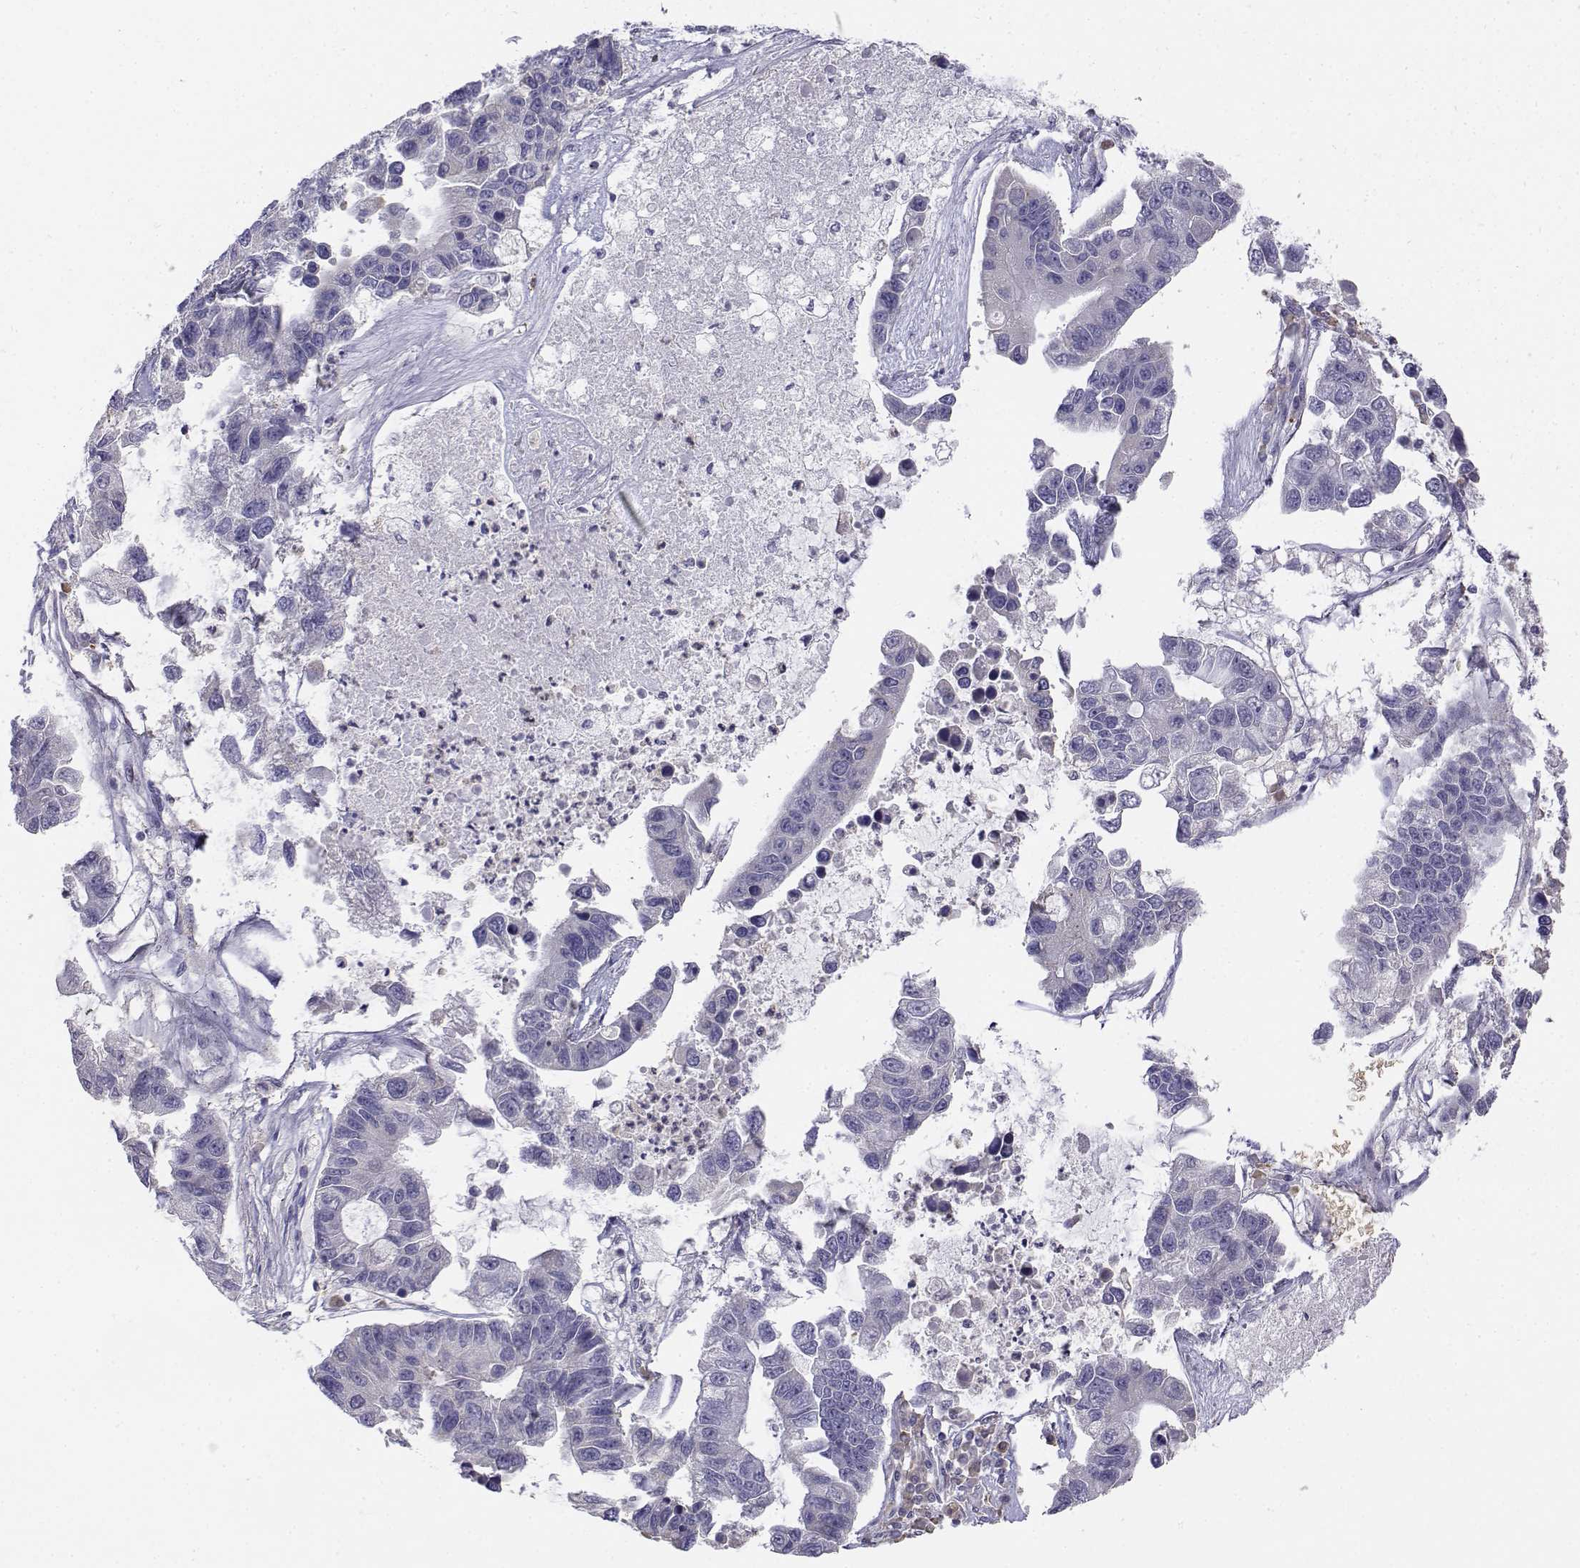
{"staining": {"intensity": "negative", "quantity": "none", "location": "none"}, "tissue": "lung cancer", "cell_type": "Tumor cells", "image_type": "cancer", "snomed": [{"axis": "morphology", "description": "Adenocarcinoma, NOS"}, {"axis": "topography", "description": "Bronchus"}, {"axis": "topography", "description": "Lung"}], "caption": "A photomicrograph of adenocarcinoma (lung) stained for a protein exhibits no brown staining in tumor cells.", "gene": "CADM1", "patient": {"sex": "female", "age": 51}}